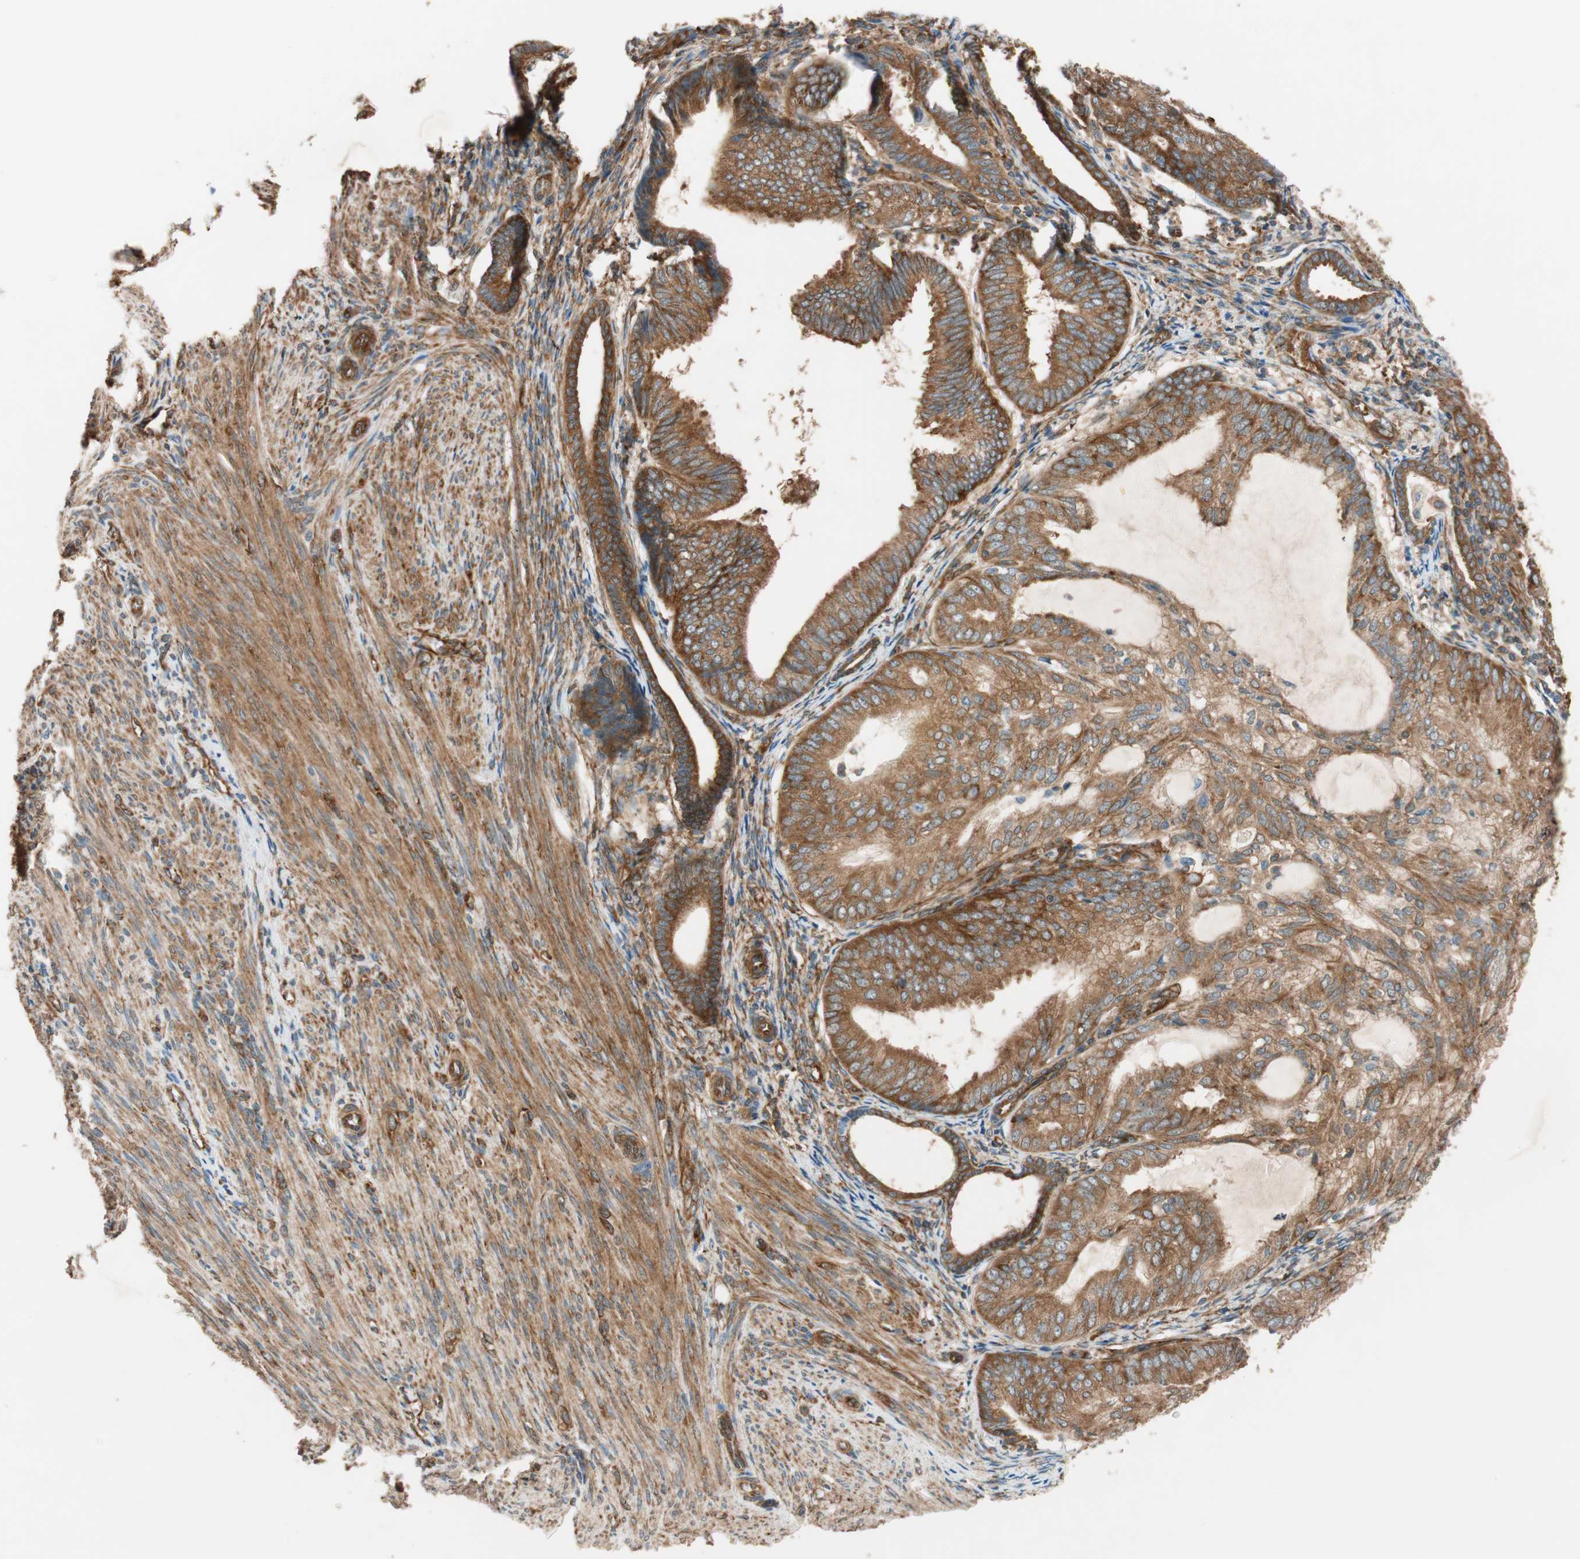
{"staining": {"intensity": "strong", "quantity": ">75%", "location": "cytoplasmic/membranous"}, "tissue": "endometrial cancer", "cell_type": "Tumor cells", "image_type": "cancer", "snomed": [{"axis": "morphology", "description": "Adenocarcinoma, NOS"}, {"axis": "topography", "description": "Endometrium"}], "caption": "Adenocarcinoma (endometrial) was stained to show a protein in brown. There is high levels of strong cytoplasmic/membranous positivity in approximately >75% of tumor cells.", "gene": "WASL", "patient": {"sex": "female", "age": 81}}